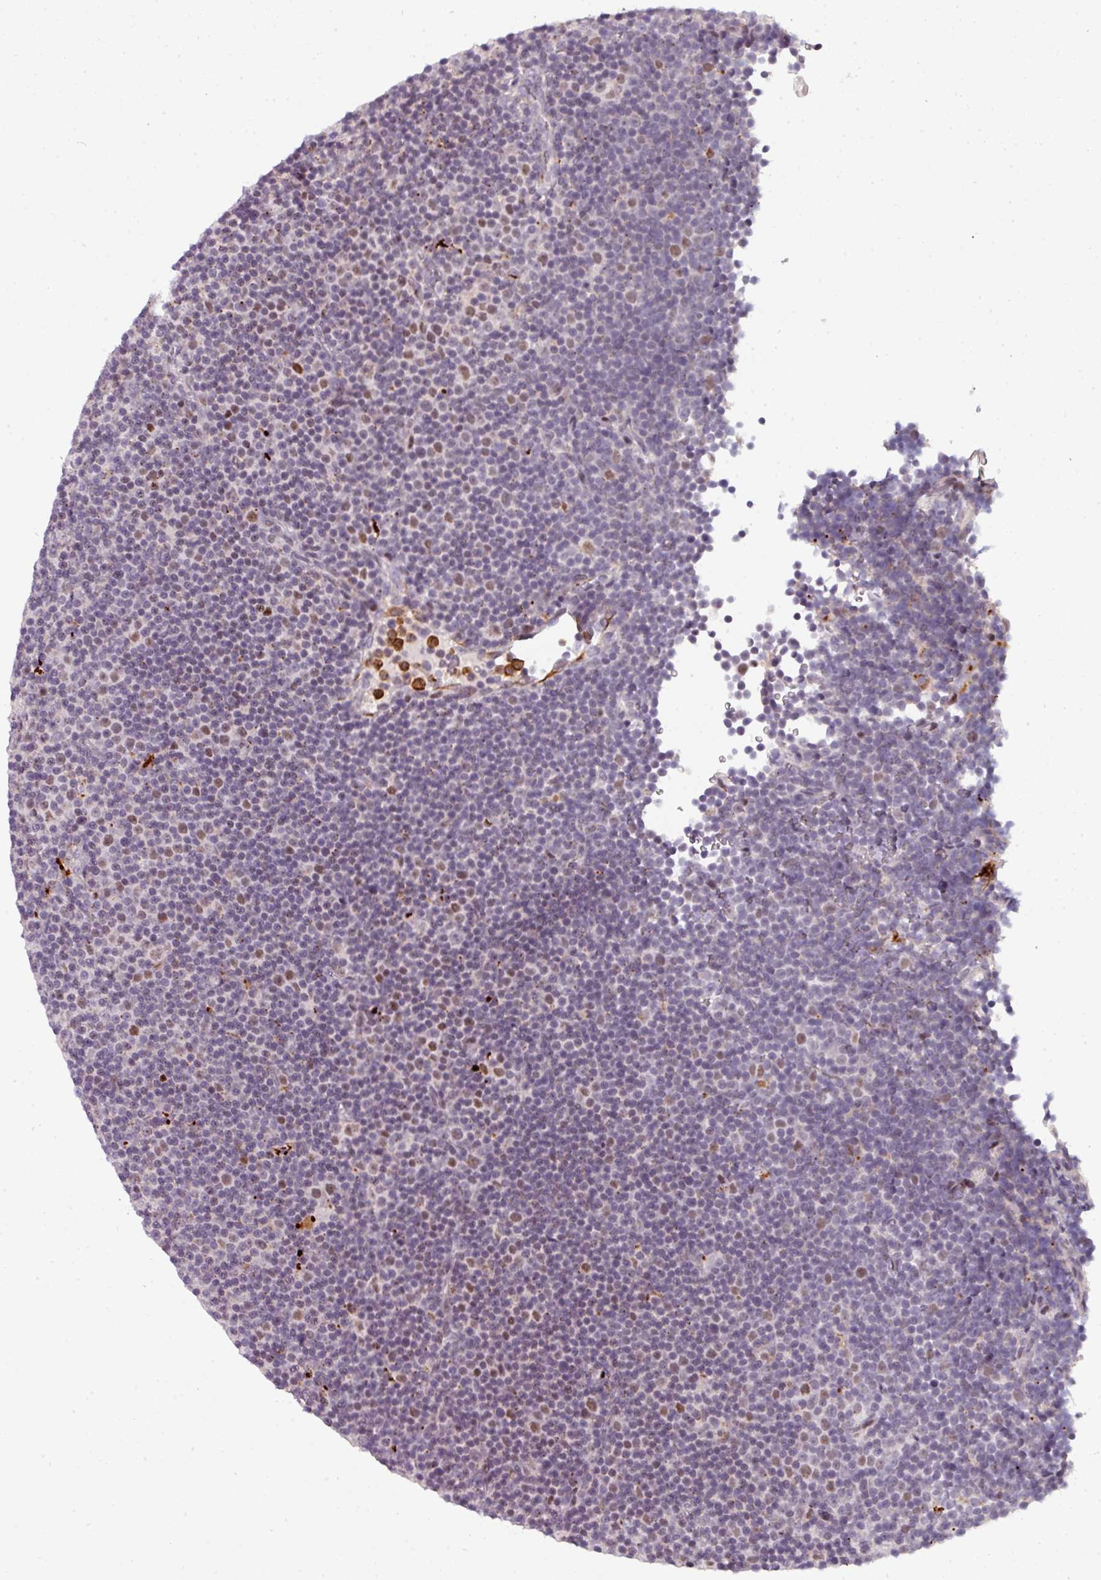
{"staining": {"intensity": "moderate", "quantity": "<25%", "location": "nuclear"}, "tissue": "lymphoma", "cell_type": "Tumor cells", "image_type": "cancer", "snomed": [{"axis": "morphology", "description": "Malignant lymphoma, non-Hodgkin's type, Low grade"}, {"axis": "topography", "description": "Lymph node"}], "caption": "This histopathology image shows low-grade malignant lymphoma, non-Hodgkin's type stained with immunohistochemistry to label a protein in brown. The nuclear of tumor cells show moderate positivity for the protein. Nuclei are counter-stained blue.", "gene": "TMEFF1", "patient": {"sex": "female", "age": 67}}